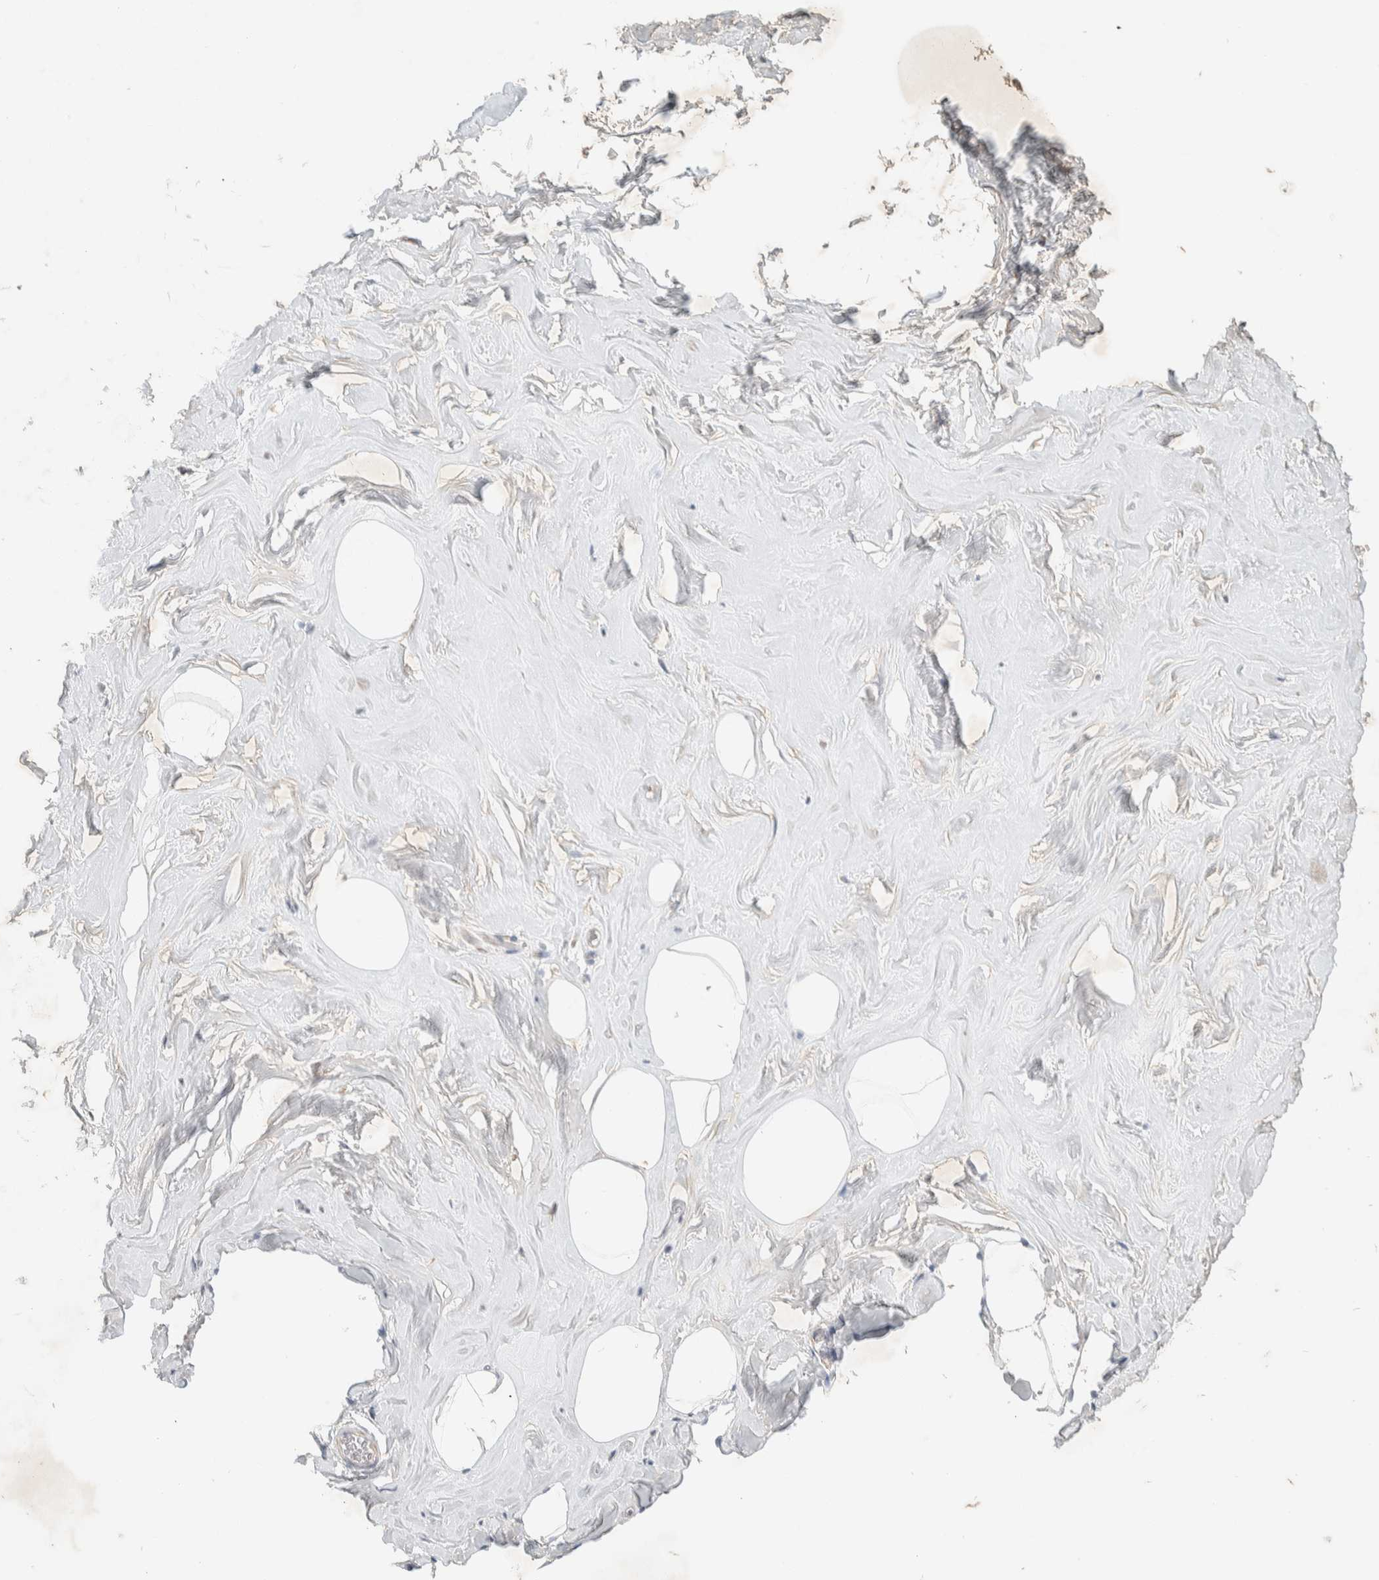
{"staining": {"intensity": "weak", "quantity": "25%-75%", "location": "cytoplasmic/membranous"}, "tissue": "adipose tissue", "cell_type": "Adipocytes", "image_type": "normal", "snomed": [{"axis": "morphology", "description": "Normal tissue, NOS"}, {"axis": "morphology", "description": "Fibrosis, NOS"}, {"axis": "topography", "description": "Breast"}, {"axis": "topography", "description": "Adipose tissue"}], "caption": "Protein analysis of normal adipose tissue exhibits weak cytoplasmic/membranous positivity in approximately 25%-75% of adipocytes. Immunohistochemistry stains the protein in brown and the nuclei are stained blue.", "gene": "KLHL40", "patient": {"sex": "female", "age": 39}}